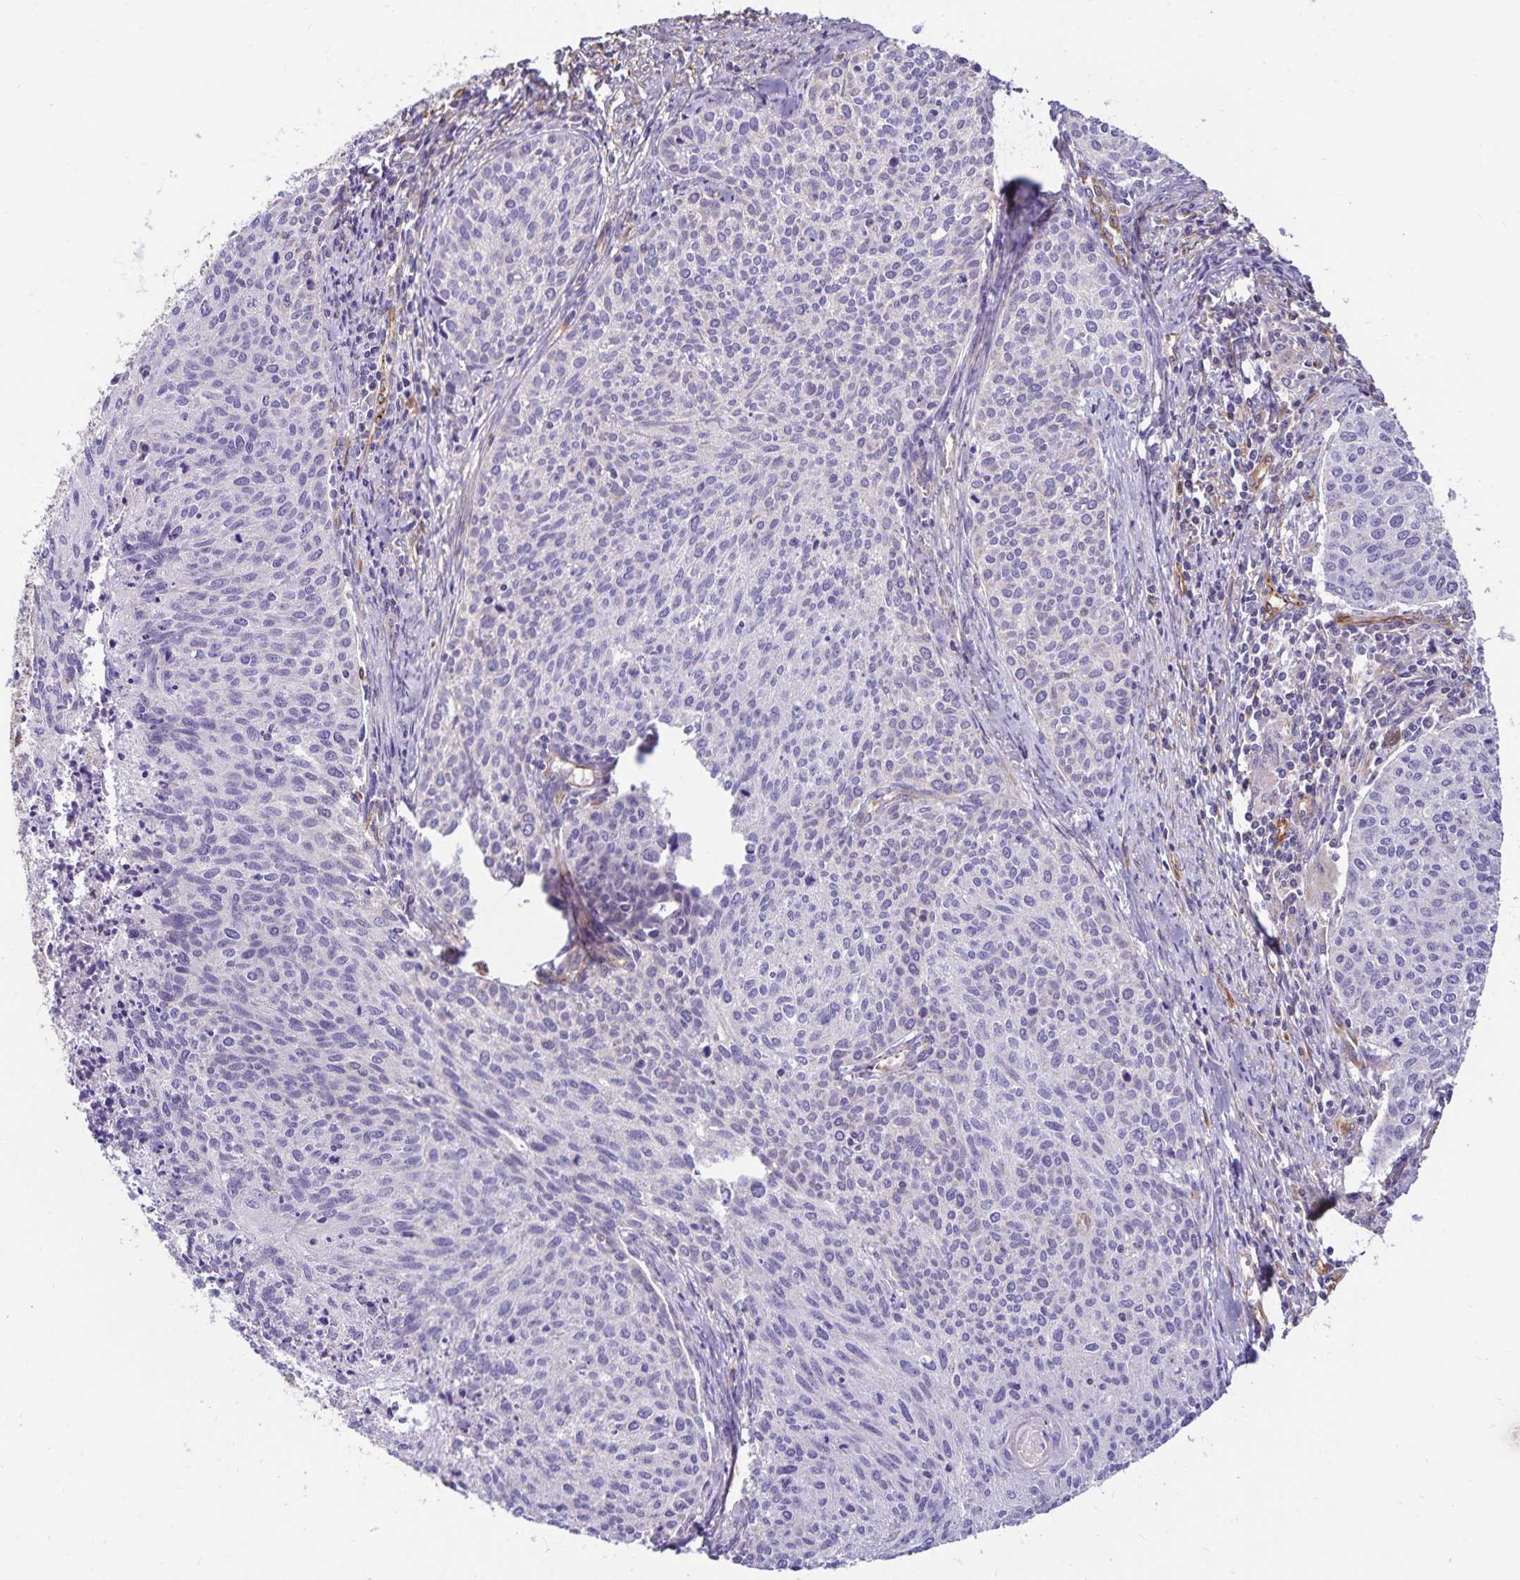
{"staining": {"intensity": "negative", "quantity": "none", "location": "none"}, "tissue": "cervical cancer", "cell_type": "Tumor cells", "image_type": "cancer", "snomed": [{"axis": "morphology", "description": "Squamous cell carcinoma, NOS"}, {"axis": "topography", "description": "Cervix"}], "caption": "Human squamous cell carcinoma (cervical) stained for a protein using immunohistochemistry exhibits no expression in tumor cells.", "gene": "TRPV6", "patient": {"sex": "female", "age": 38}}